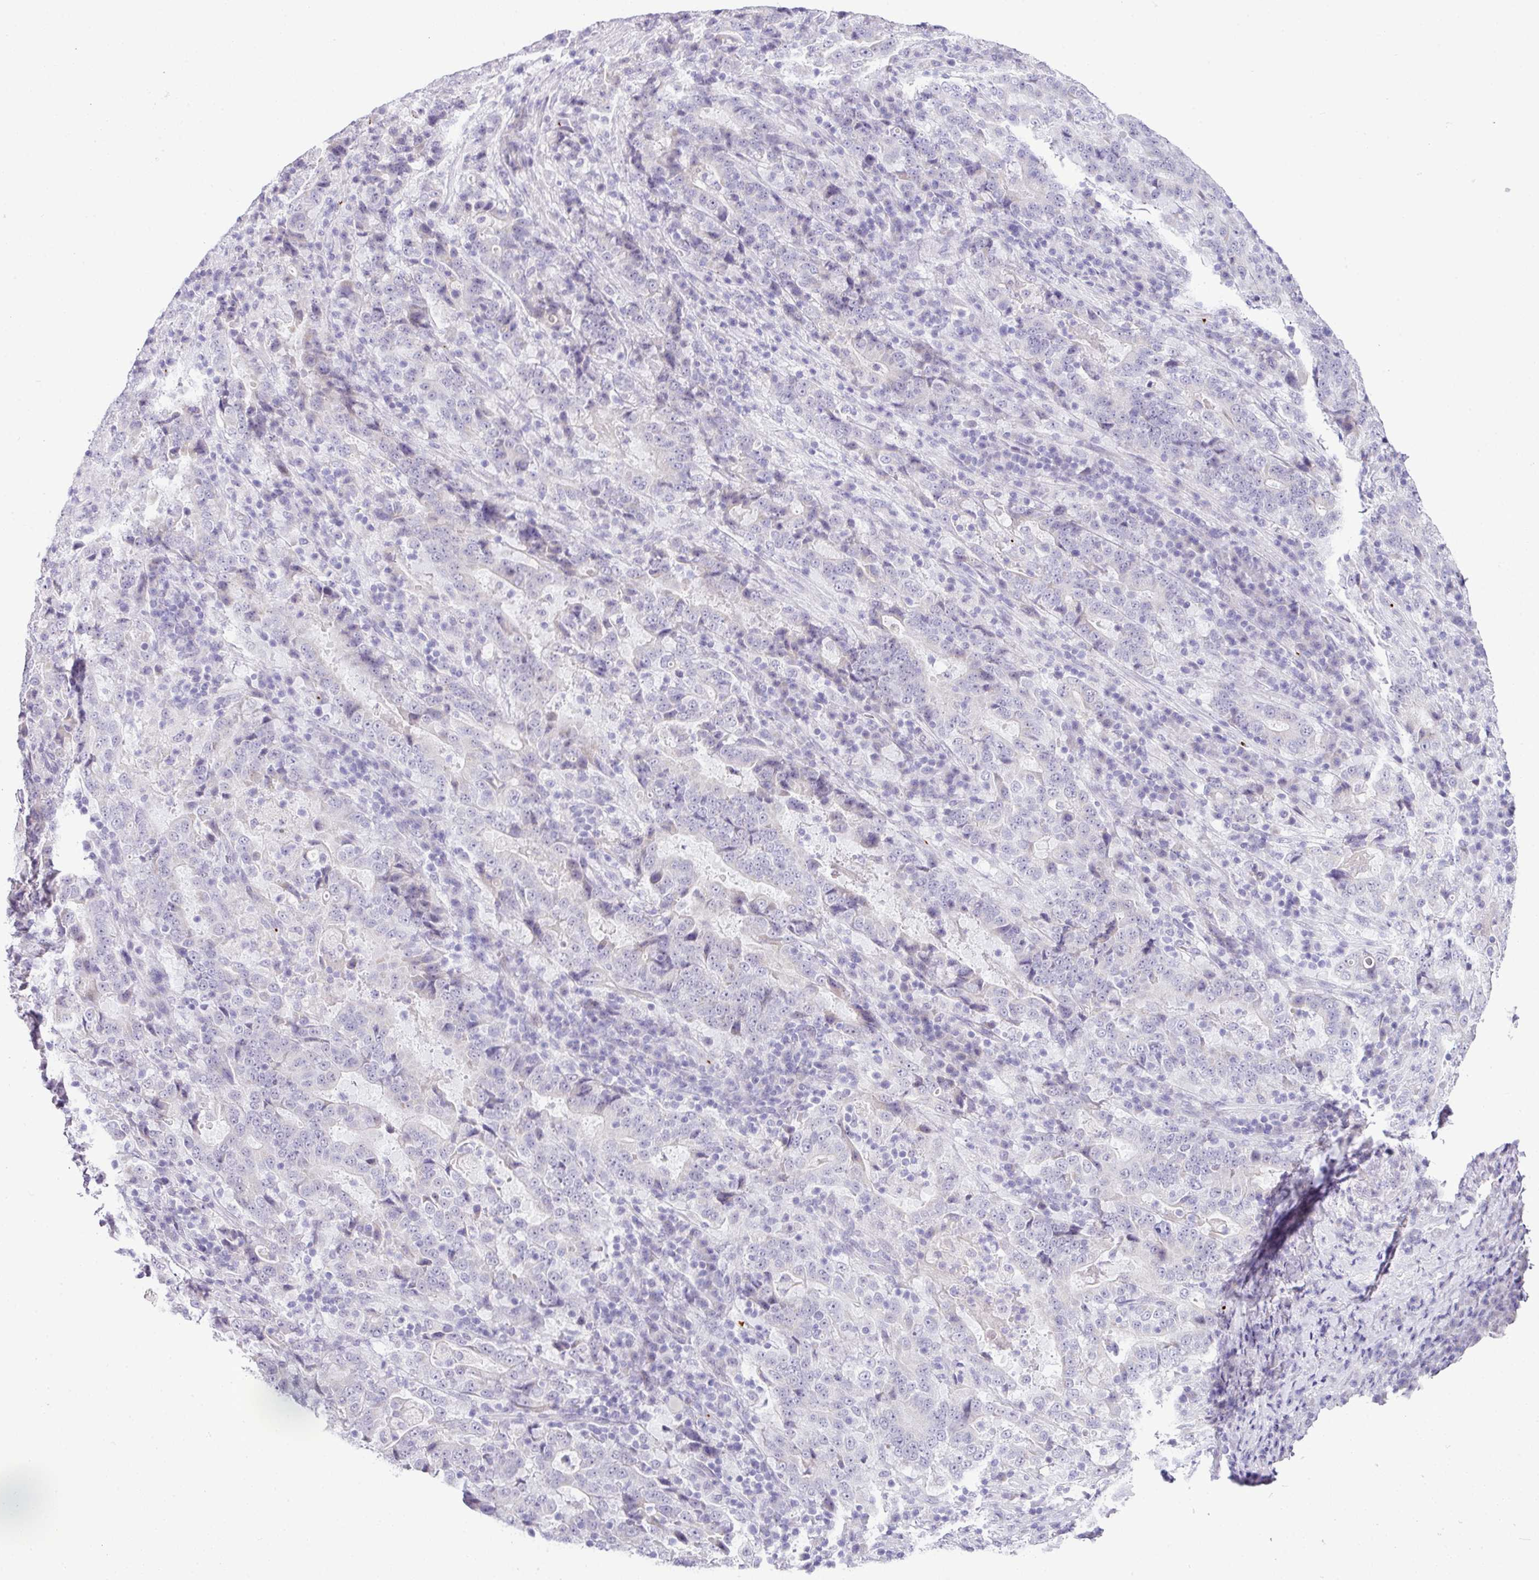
{"staining": {"intensity": "negative", "quantity": "none", "location": "none"}, "tissue": "stomach cancer", "cell_type": "Tumor cells", "image_type": "cancer", "snomed": [{"axis": "morphology", "description": "Normal tissue, NOS"}, {"axis": "morphology", "description": "Adenocarcinoma, NOS"}, {"axis": "topography", "description": "Stomach, upper"}, {"axis": "topography", "description": "Stomach"}], "caption": "High magnification brightfield microscopy of stomach cancer stained with DAB (3,3'-diaminobenzidine) (brown) and counterstained with hematoxylin (blue): tumor cells show no significant expression.", "gene": "CMTM5", "patient": {"sex": "male", "age": 59}}